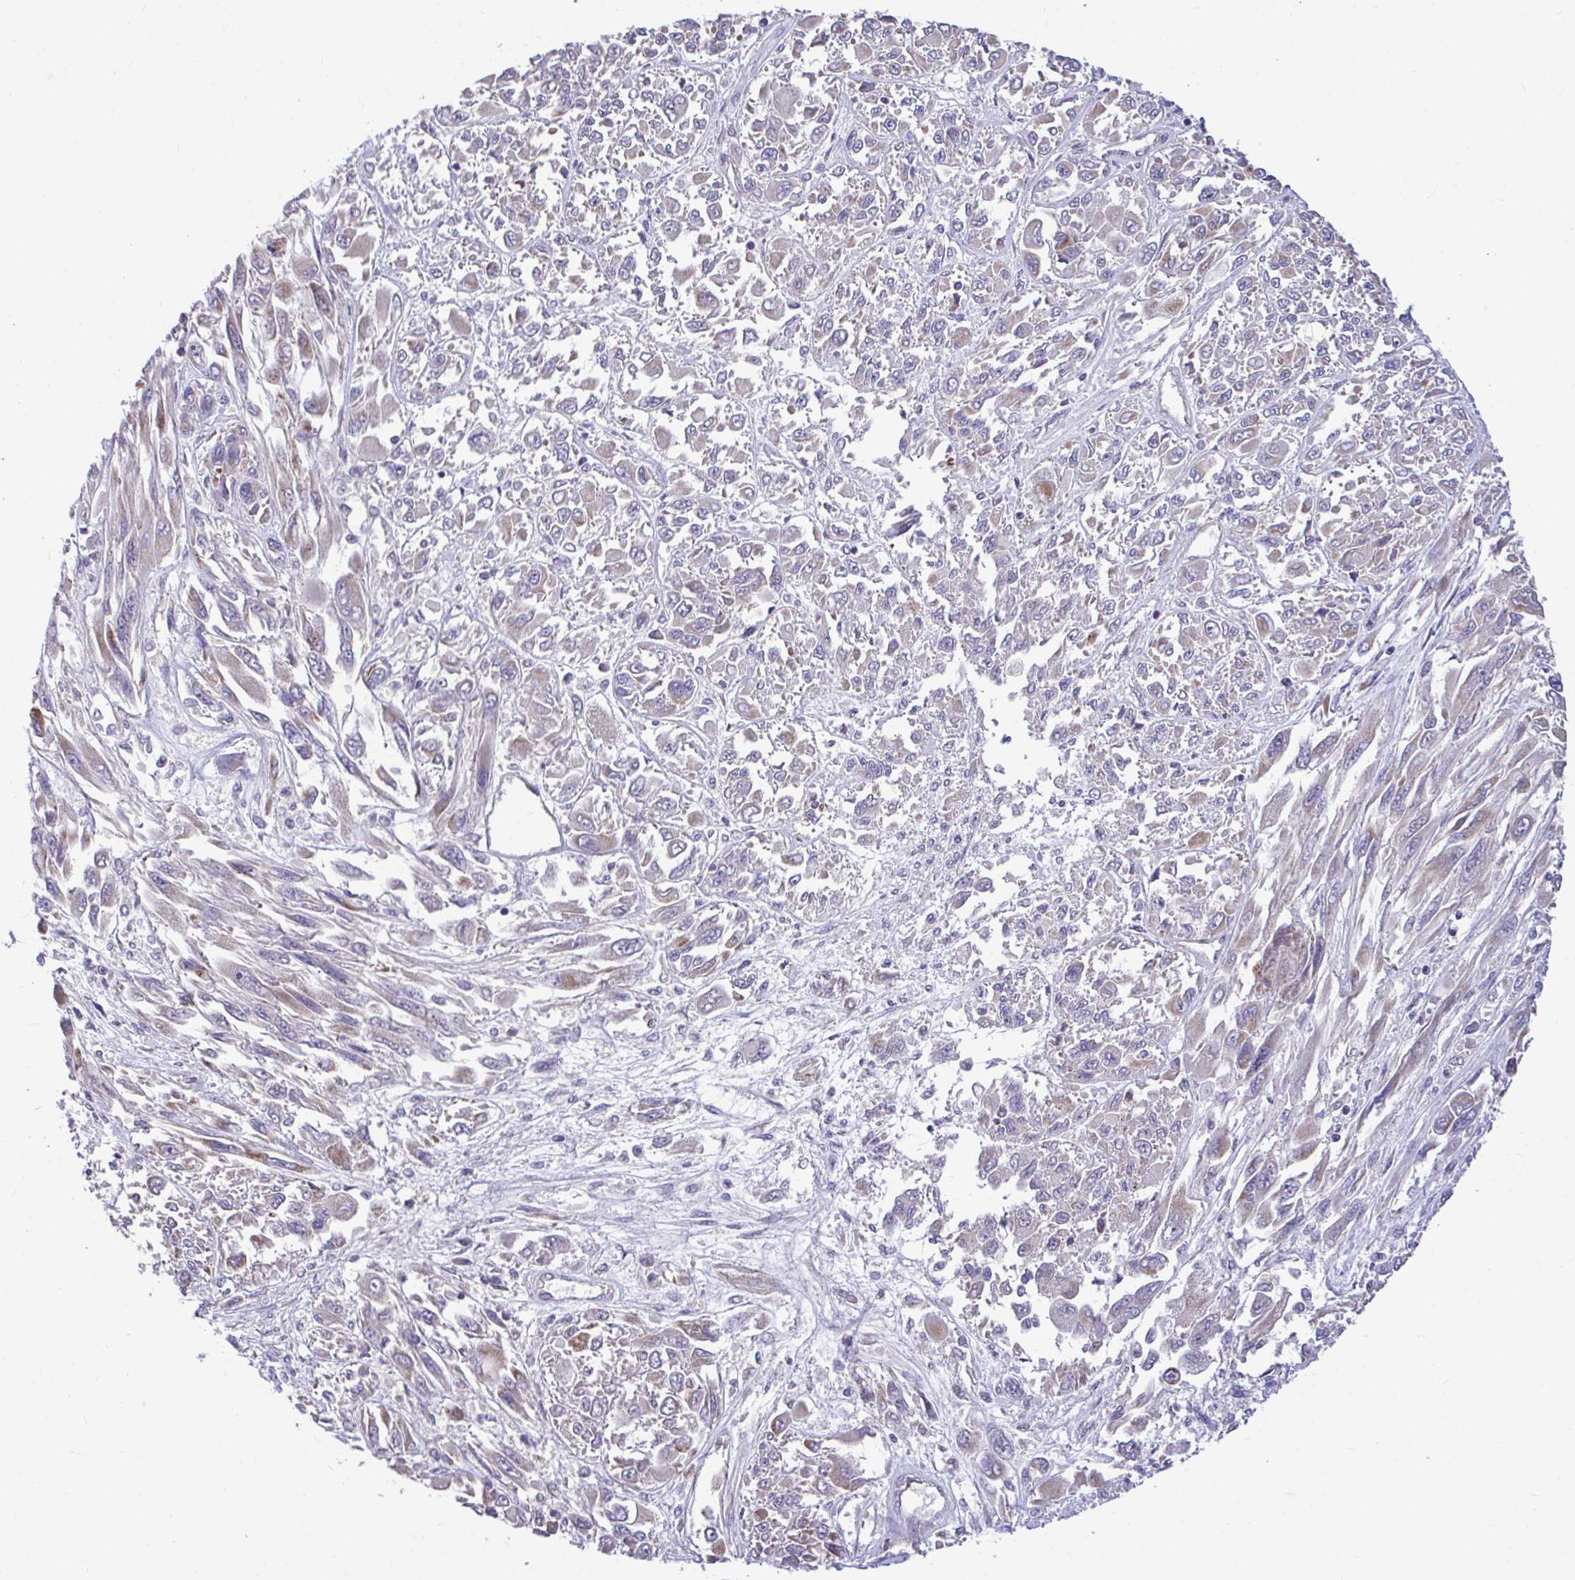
{"staining": {"intensity": "weak", "quantity": "<25%", "location": "cytoplasmic/membranous"}, "tissue": "melanoma", "cell_type": "Tumor cells", "image_type": "cancer", "snomed": [{"axis": "morphology", "description": "Malignant melanoma, NOS"}, {"axis": "topography", "description": "Skin"}], "caption": "Immunohistochemistry (IHC) image of neoplastic tissue: human melanoma stained with DAB (3,3'-diaminobenzidine) shows no significant protein expression in tumor cells.", "gene": "SARS2", "patient": {"sex": "female", "age": 91}}